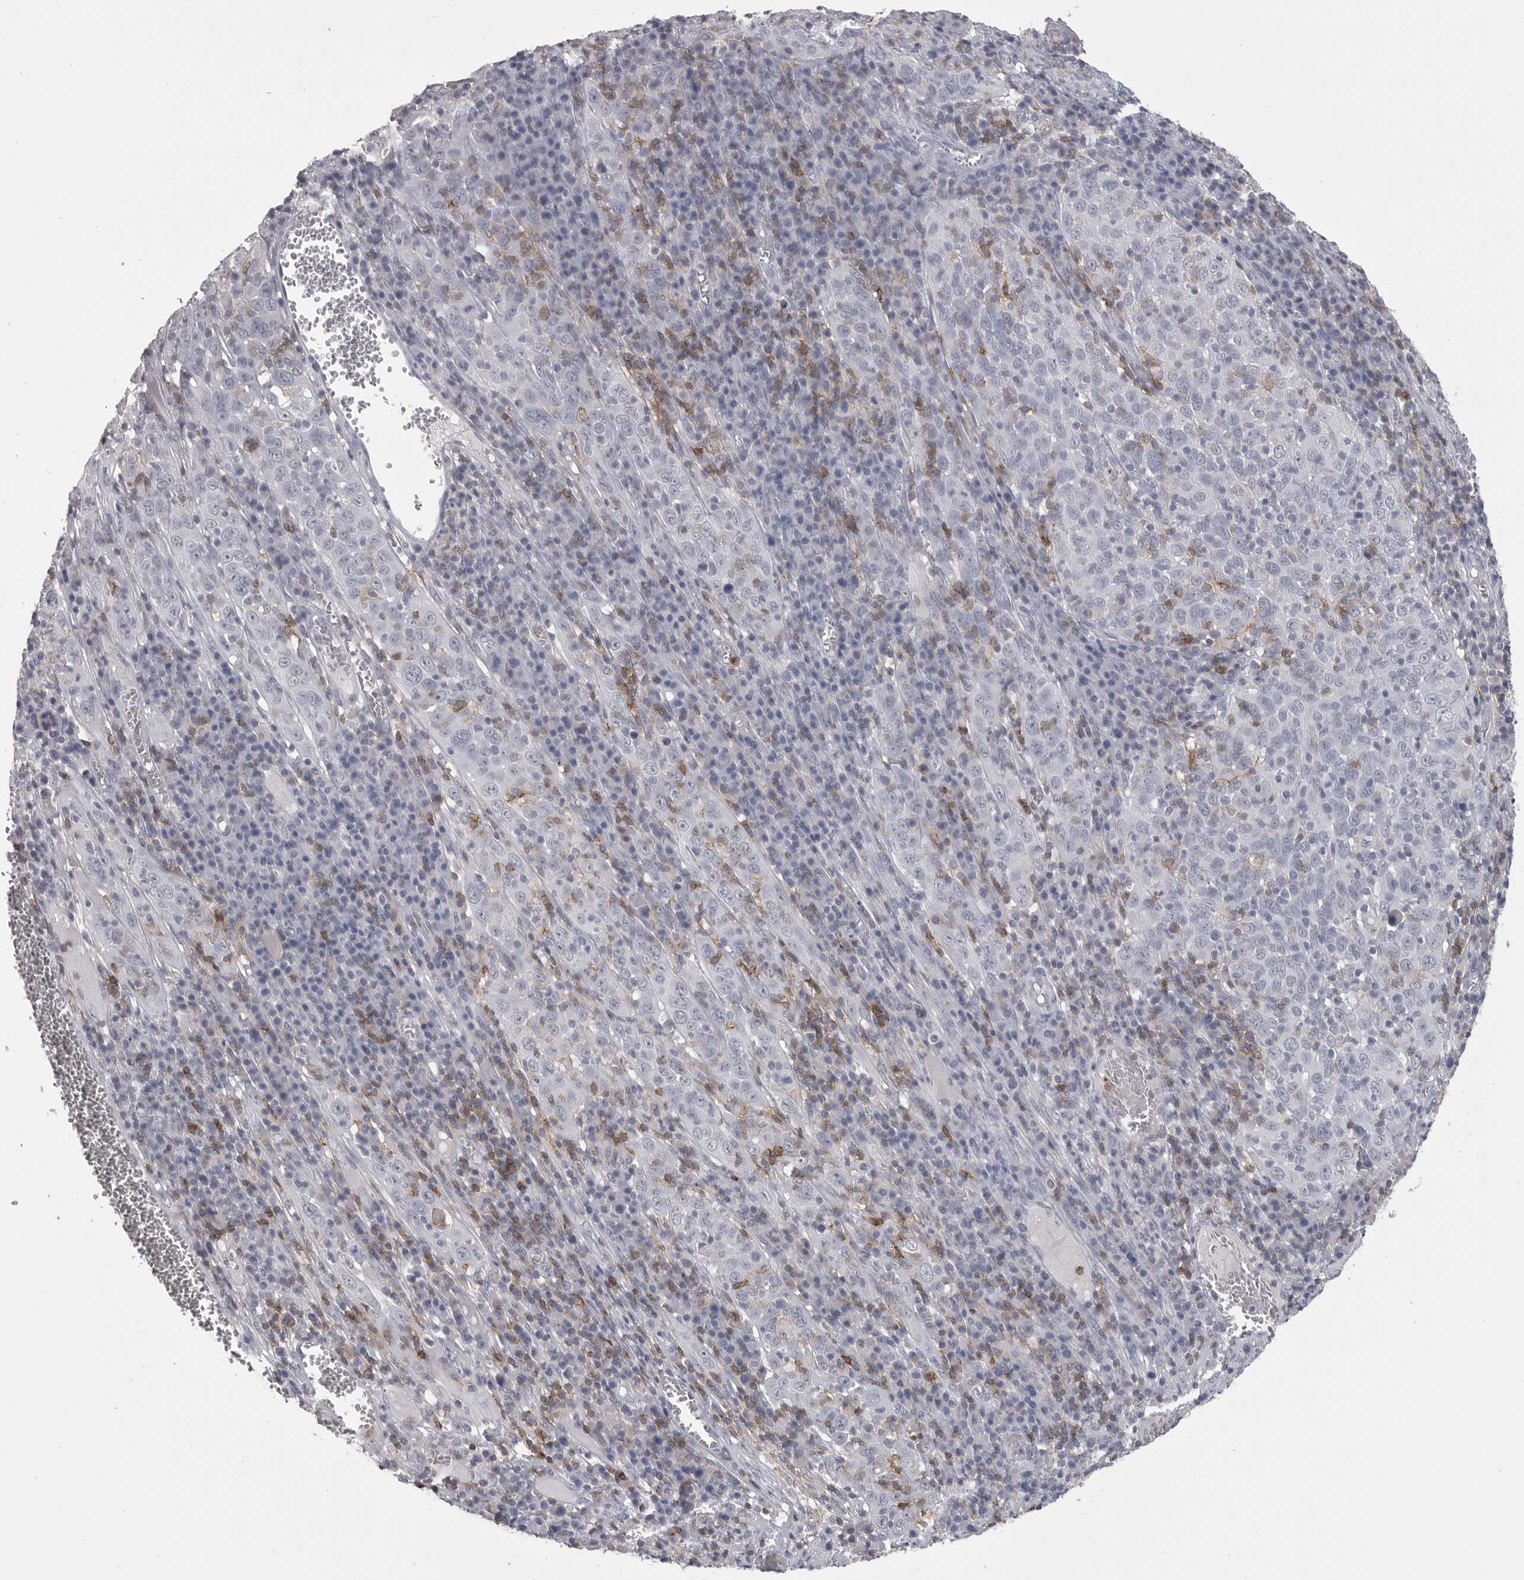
{"staining": {"intensity": "negative", "quantity": "none", "location": "none"}, "tissue": "cervical cancer", "cell_type": "Tumor cells", "image_type": "cancer", "snomed": [{"axis": "morphology", "description": "Squamous cell carcinoma, NOS"}, {"axis": "topography", "description": "Cervix"}], "caption": "Photomicrograph shows no significant protein expression in tumor cells of squamous cell carcinoma (cervical).", "gene": "ITGAL", "patient": {"sex": "female", "age": 46}}